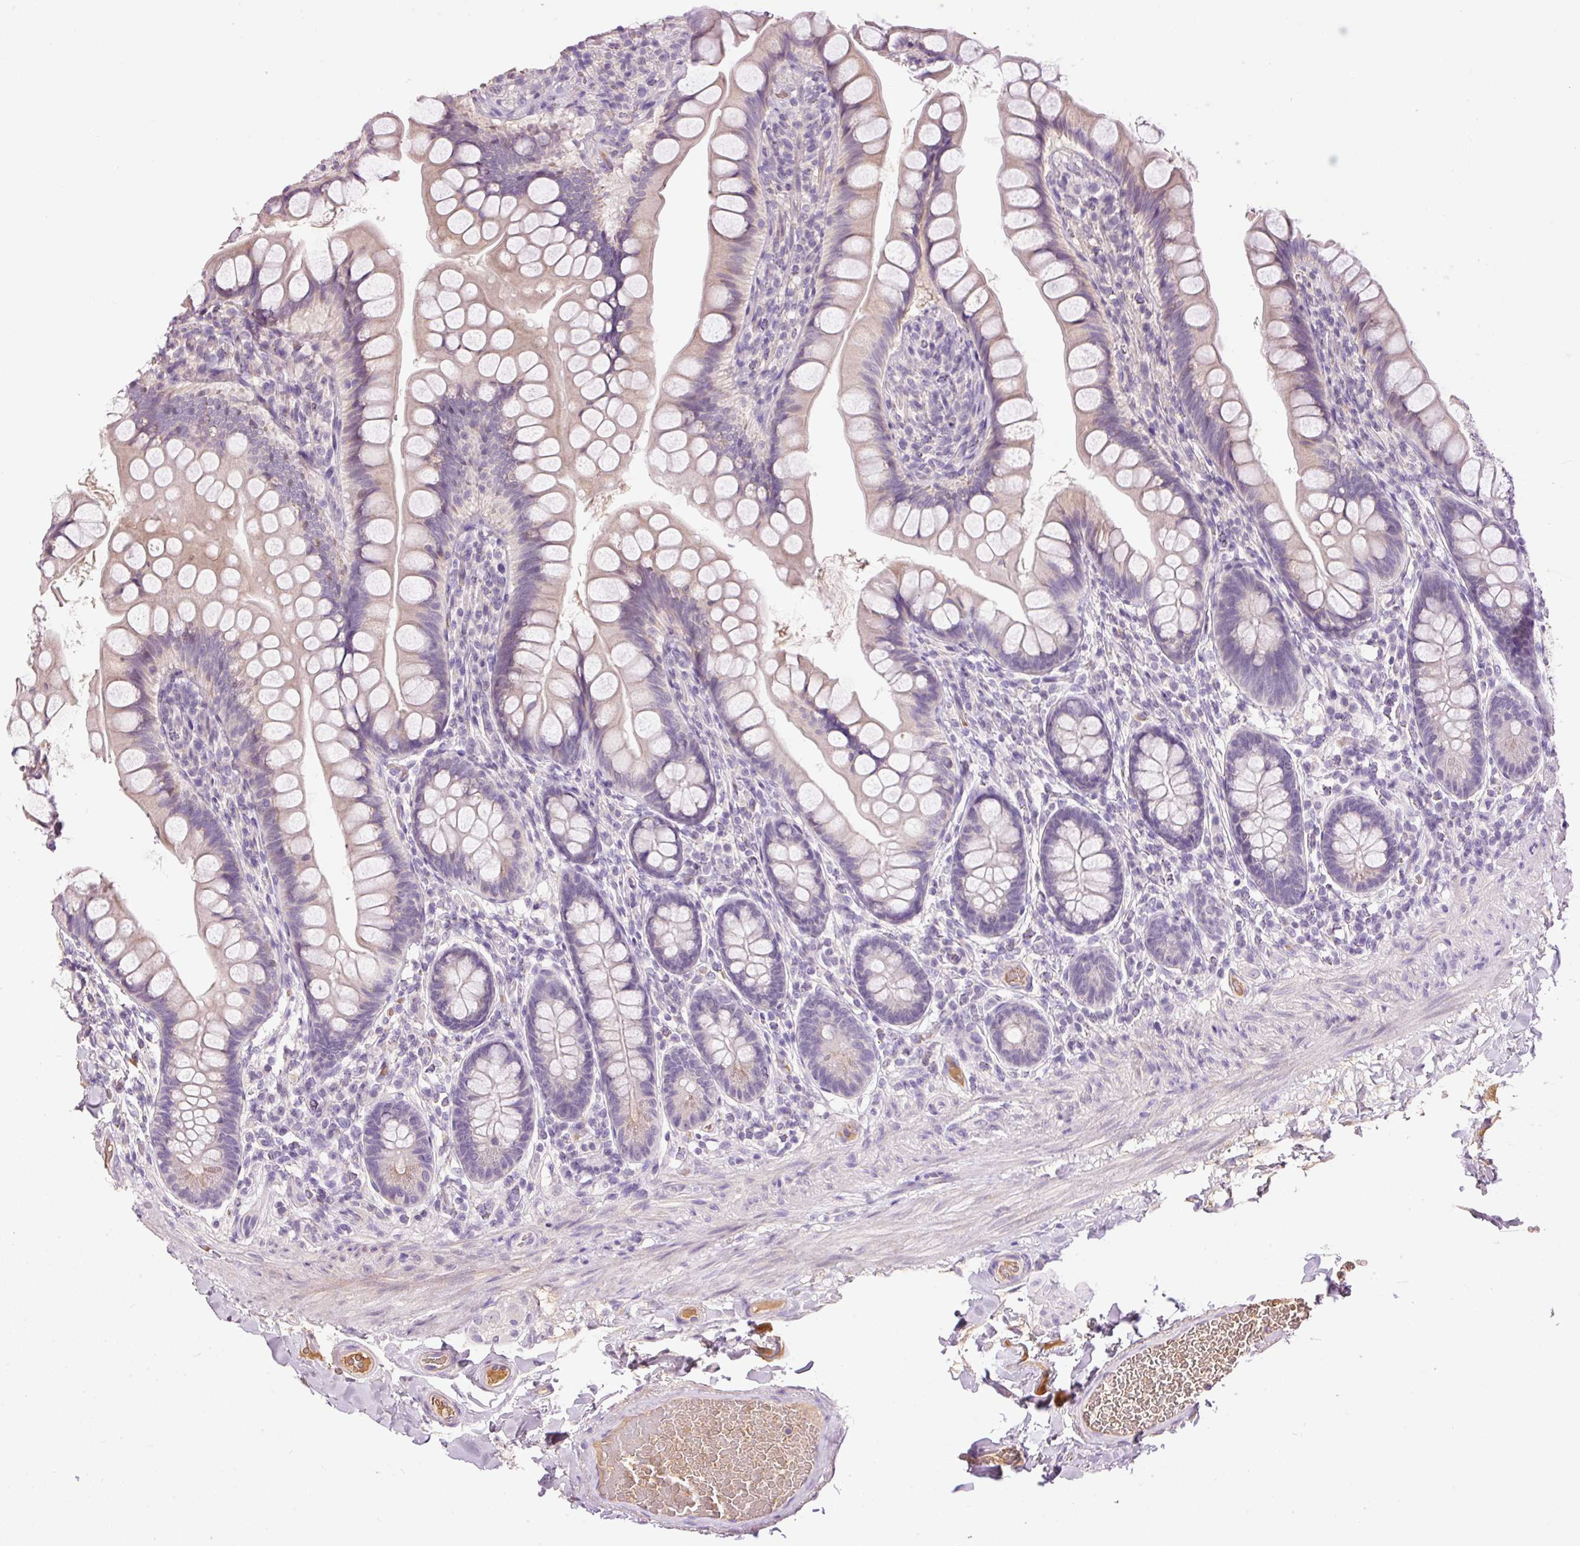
{"staining": {"intensity": "weak", "quantity": "<25%", "location": "cytoplasmic/membranous"}, "tissue": "small intestine", "cell_type": "Glandular cells", "image_type": "normal", "snomed": [{"axis": "morphology", "description": "Normal tissue, NOS"}, {"axis": "topography", "description": "Small intestine"}], "caption": "Histopathology image shows no protein staining in glandular cells of normal small intestine.", "gene": "CMTM8", "patient": {"sex": "male", "age": 70}}